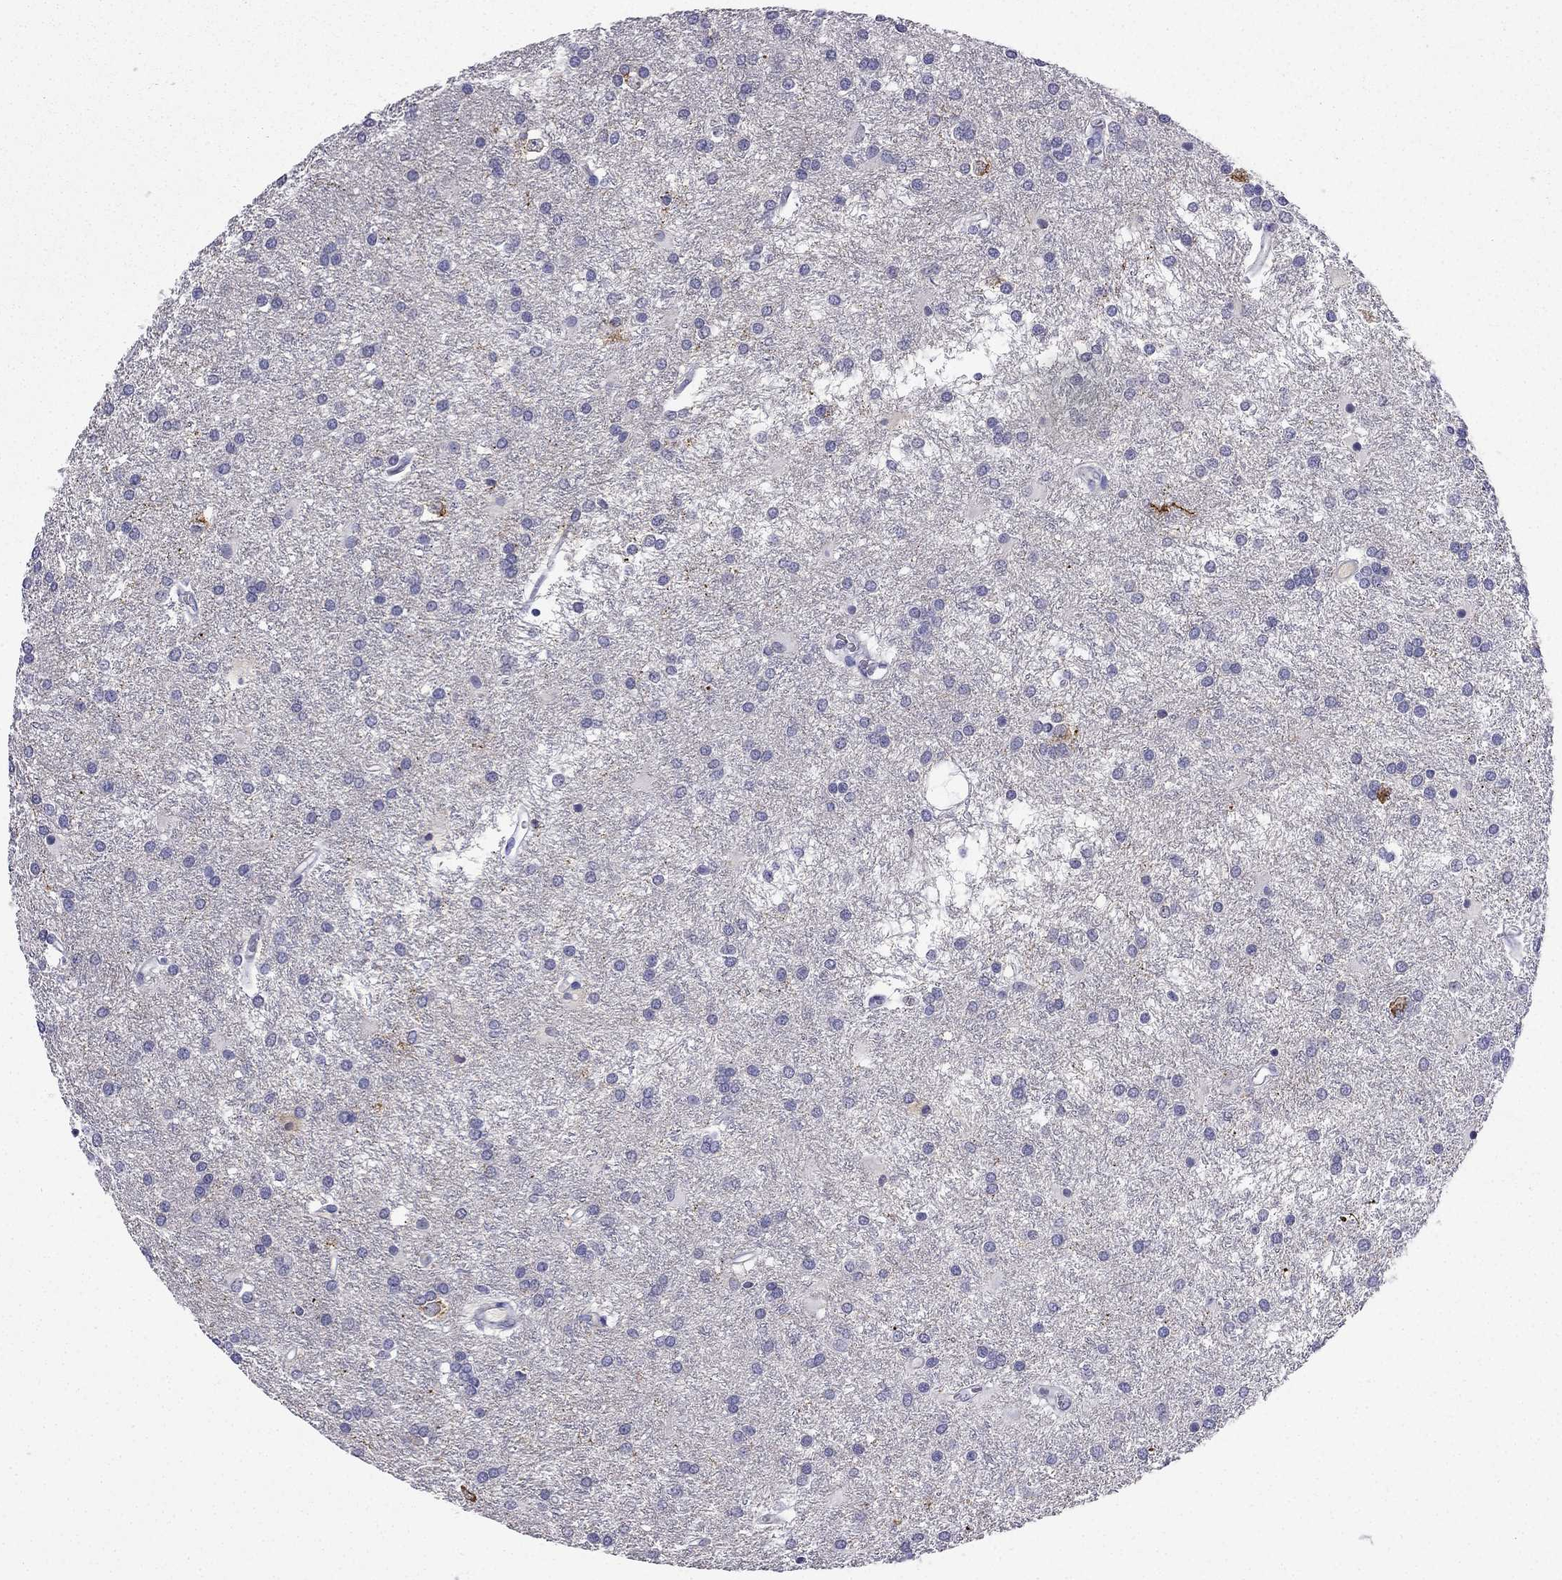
{"staining": {"intensity": "negative", "quantity": "none", "location": "none"}, "tissue": "glioma", "cell_type": "Tumor cells", "image_type": "cancer", "snomed": [{"axis": "morphology", "description": "Glioma, malignant, Low grade"}, {"axis": "topography", "description": "Brain"}], "caption": "An image of human malignant glioma (low-grade) is negative for staining in tumor cells.", "gene": "NPTX1", "patient": {"sex": "female", "age": 32}}